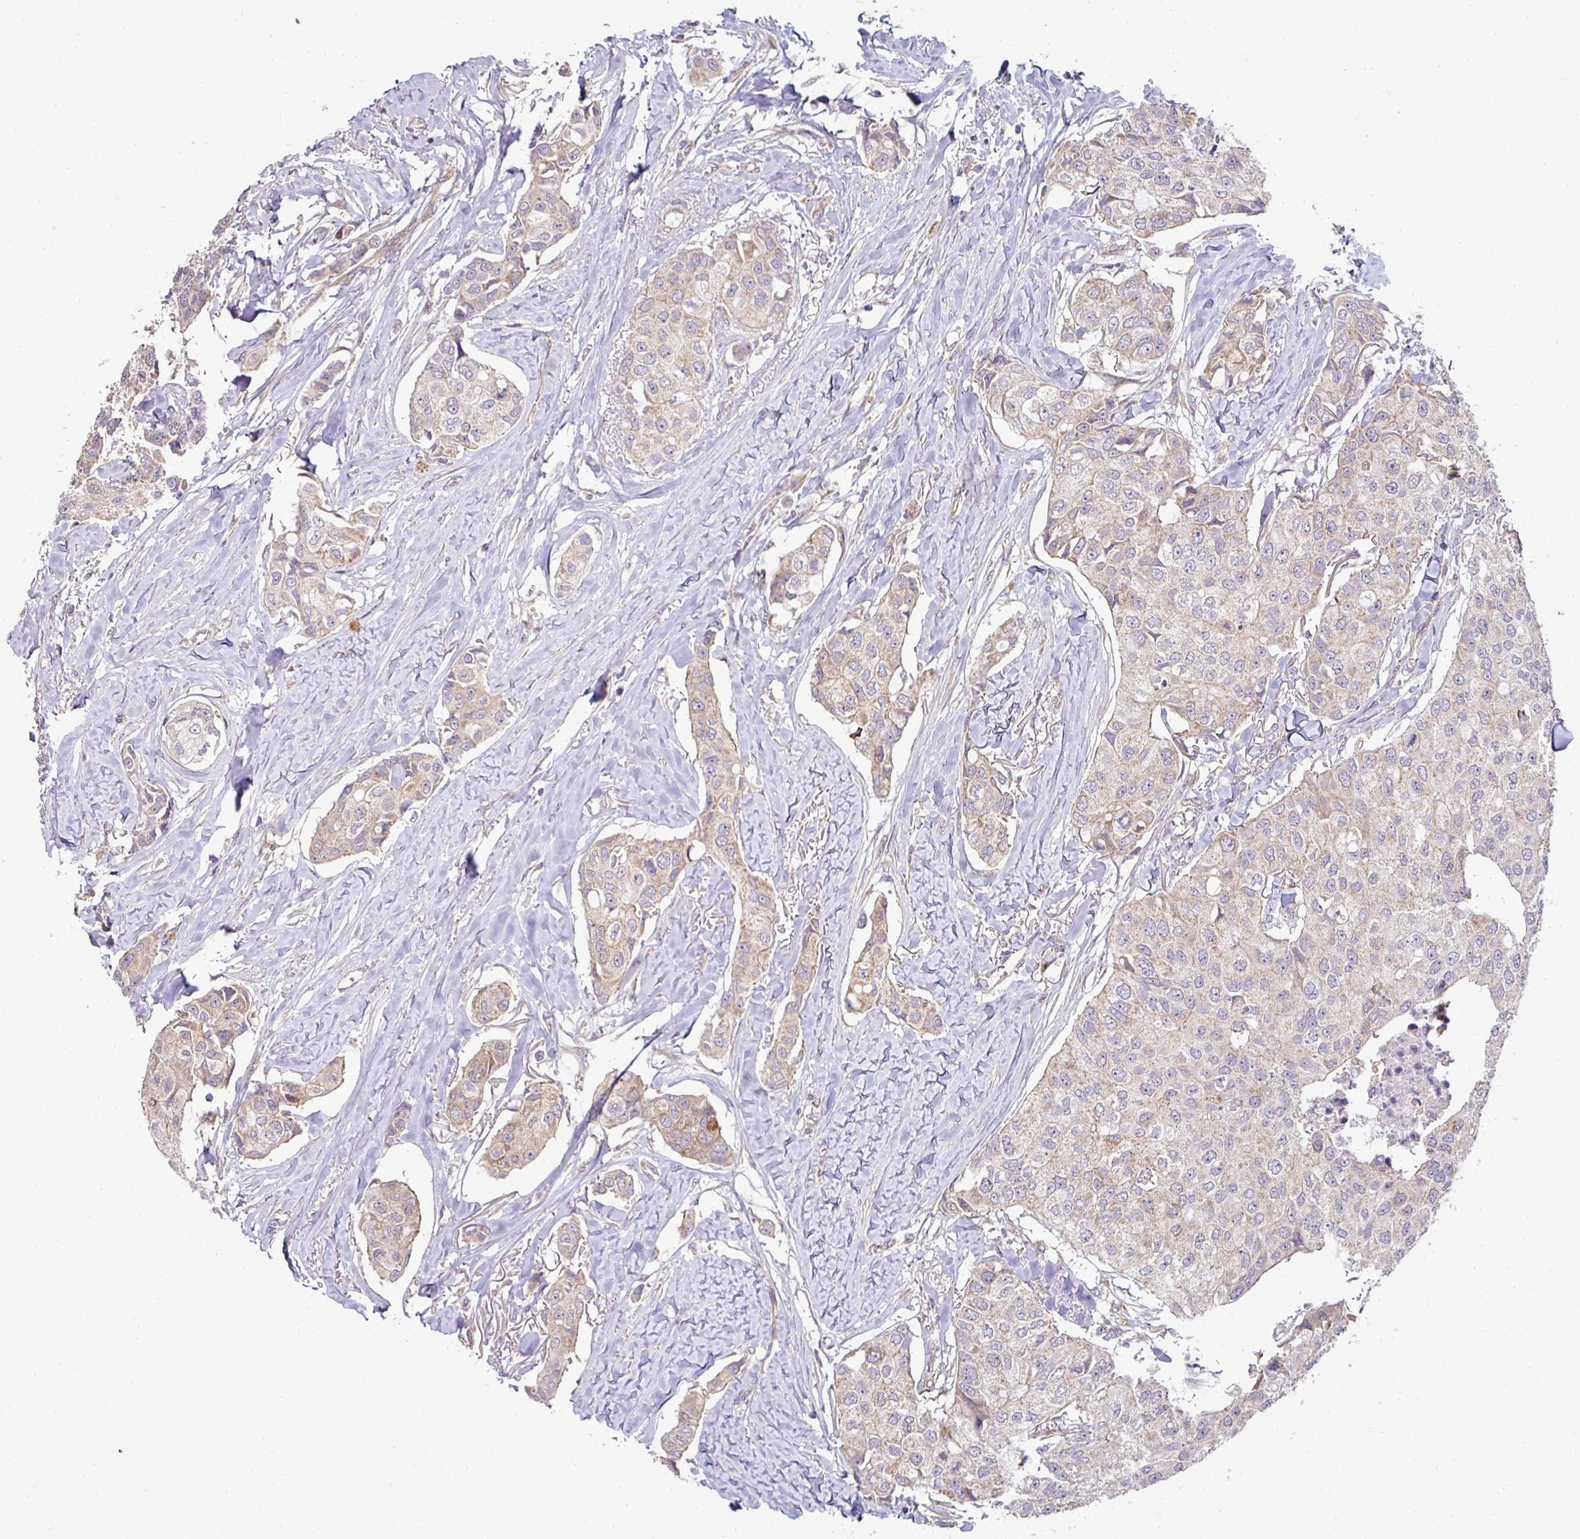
{"staining": {"intensity": "weak", "quantity": "25%-75%", "location": "cytoplasmic/membranous"}, "tissue": "breast cancer", "cell_type": "Tumor cells", "image_type": "cancer", "snomed": [{"axis": "morphology", "description": "Duct carcinoma"}, {"axis": "topography", "description": "Breast"}], "caption": "Immunohistochemistry (IHC) of breast cancer shows low levels of weak cytoplasmic/membranous positivity in about 25%-75% of tumor cells.", "gene": "TIMMDC1", "patient": {"sex": "female", "age": 80}}